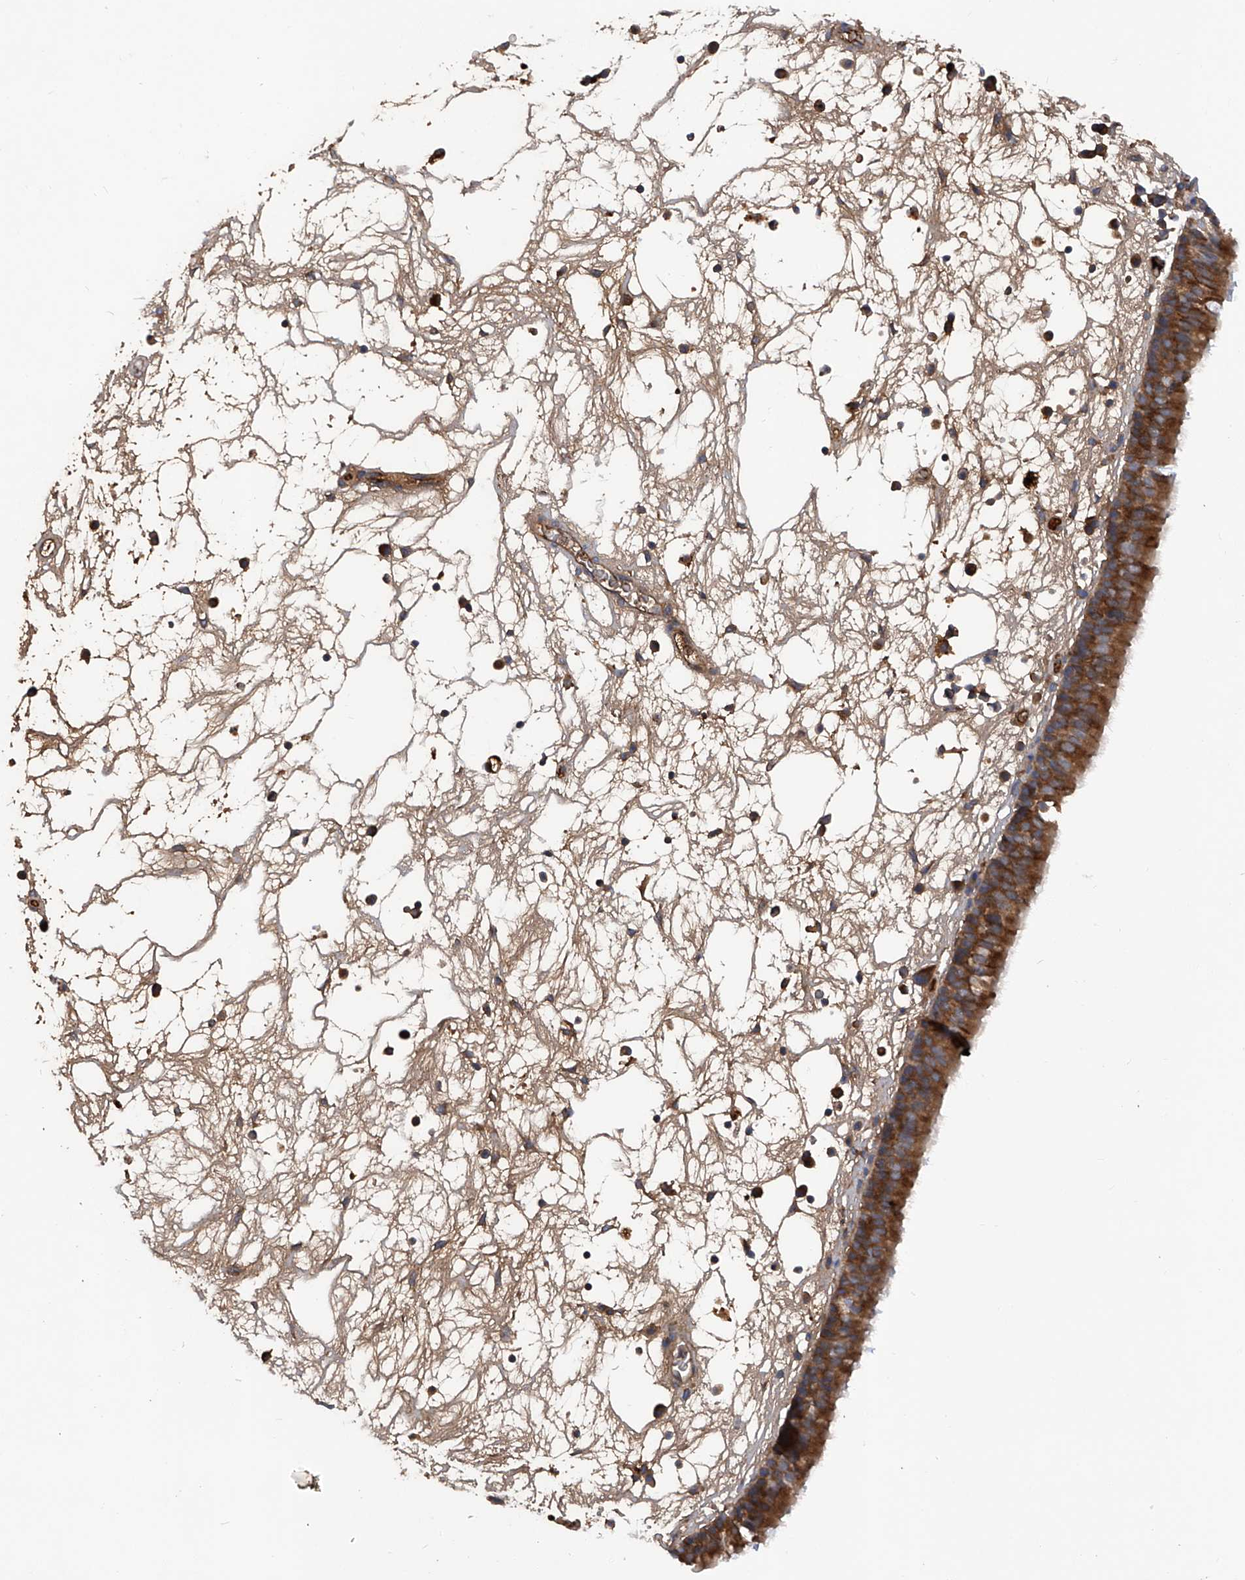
{"staining": {"intensity": "strong", "quantity": ">75%", "location": "cytoplasmic/membranous"}, "tissue": "nasopharynx", "cell_type": "Respiratory epithelial cells", "image_type": "normal", "snomed": [{"axis": "morphology", "description": "Normal tissue, NOS"}, {"axis": "morphology", "description": "Inflammation, NOS"}, {"axis": "morphology", "description": "Malignant melanoma, Metastatic site"}, {"axis": "topography", "description": "Nasopharynx"}], "caption": "Nasopharynx stained for a protein shows strong cytoplasmic/membranous positivity in respiratory epithelial cells. The protein is stained brown, and the nuclei are stained in blue (DAB IHC with brightfield microscopy, high magnification).", "gene": "ASCC3", "patient": {"sex": "male", "age": 70}}